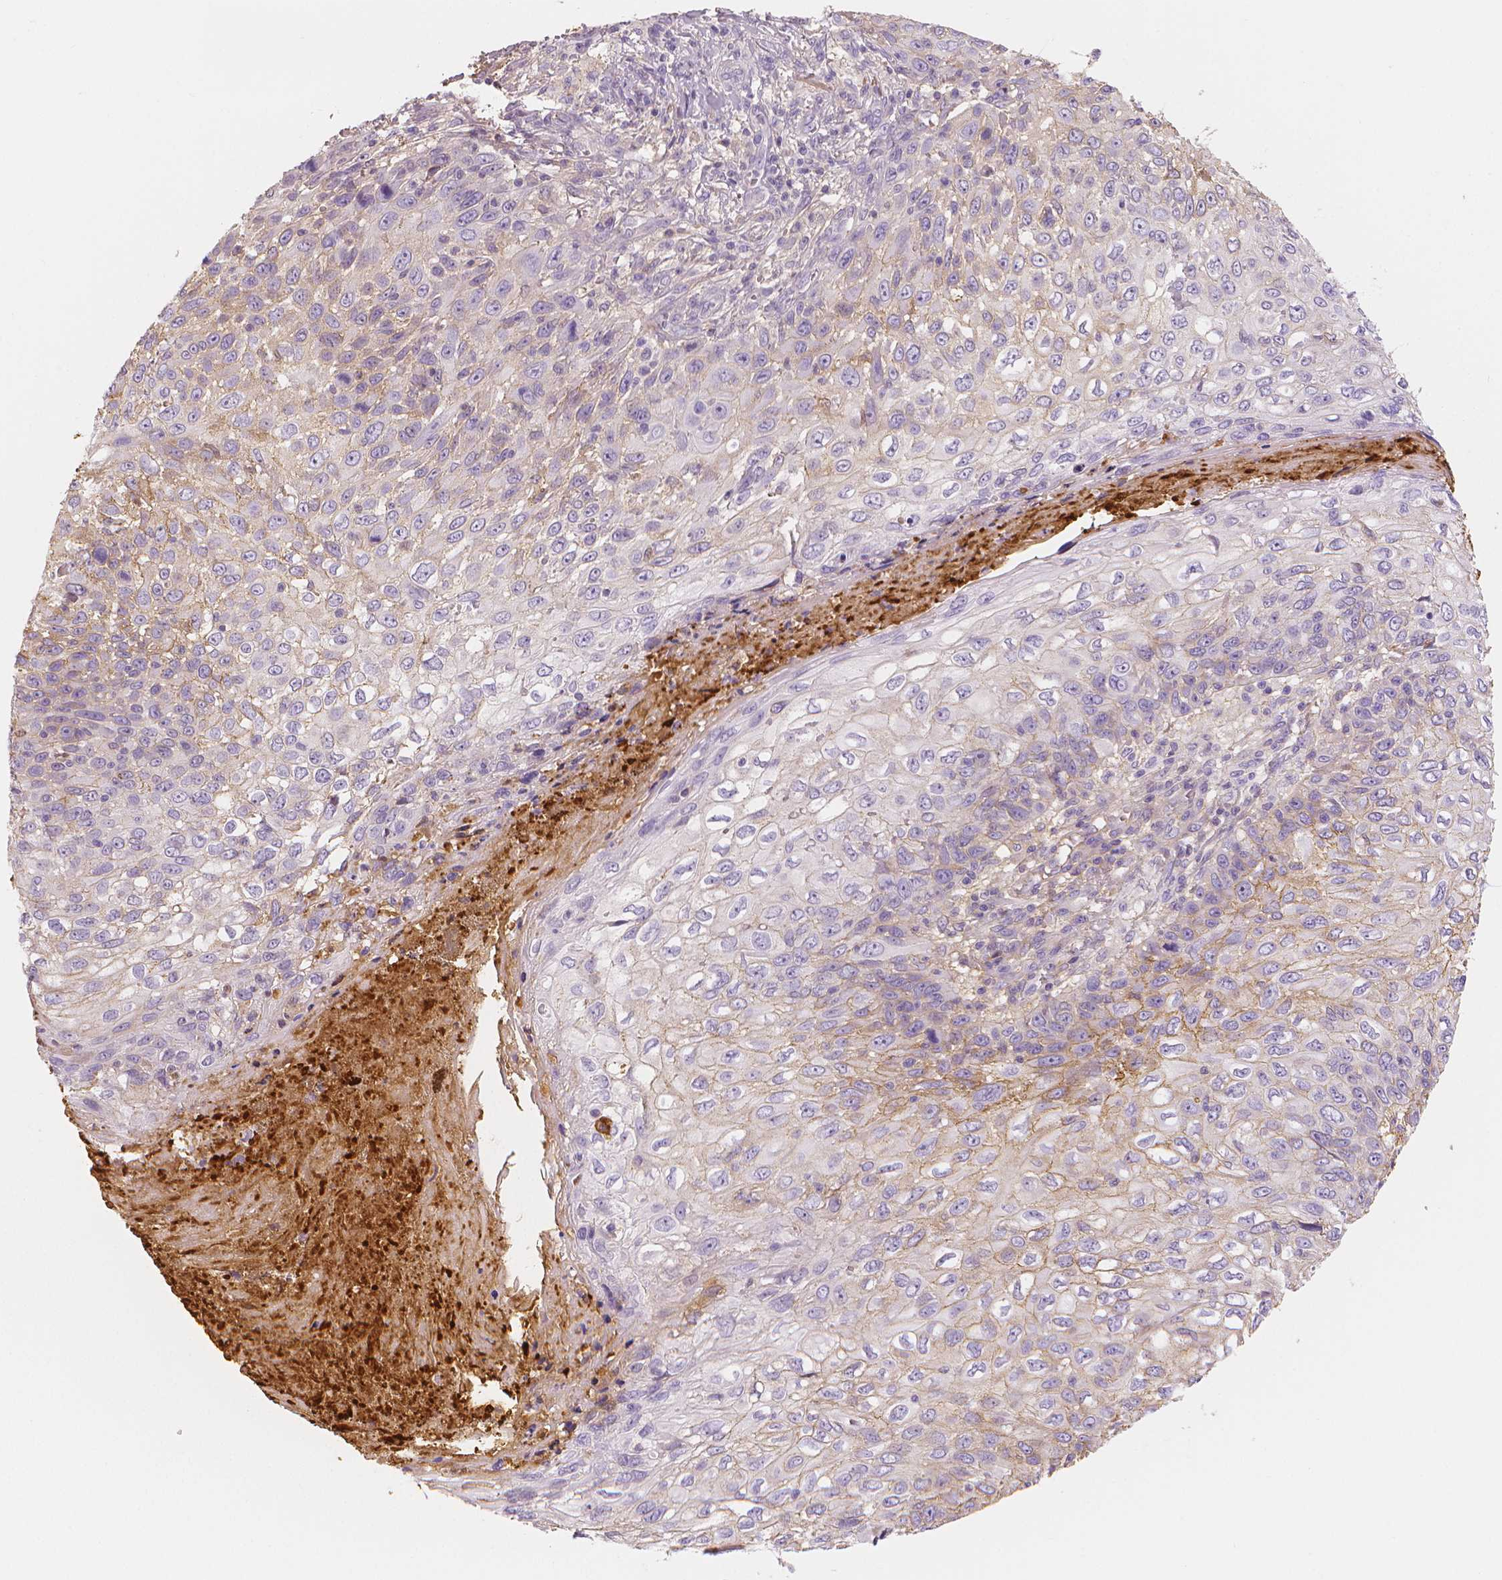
{"staining": {"intensity": "weak", "quantity": "<25%", "location": "cytoplasmic/membranous"}, "tissue": "skin cancer", "cell_type": "Tumor cells", "image_type": "cancer", "snomed": [{"axis": "morphology", "description": "Squamous cell carcinoma, NOS"}, {"axis": "topography", "description": "Skin"}], "caption": "The photomicrograph demonstrates no staining of tumor cells in squamous cell carcinoma (skin).", "gene": "APOA4", "patient": {"sex": "male", "age": 92}}